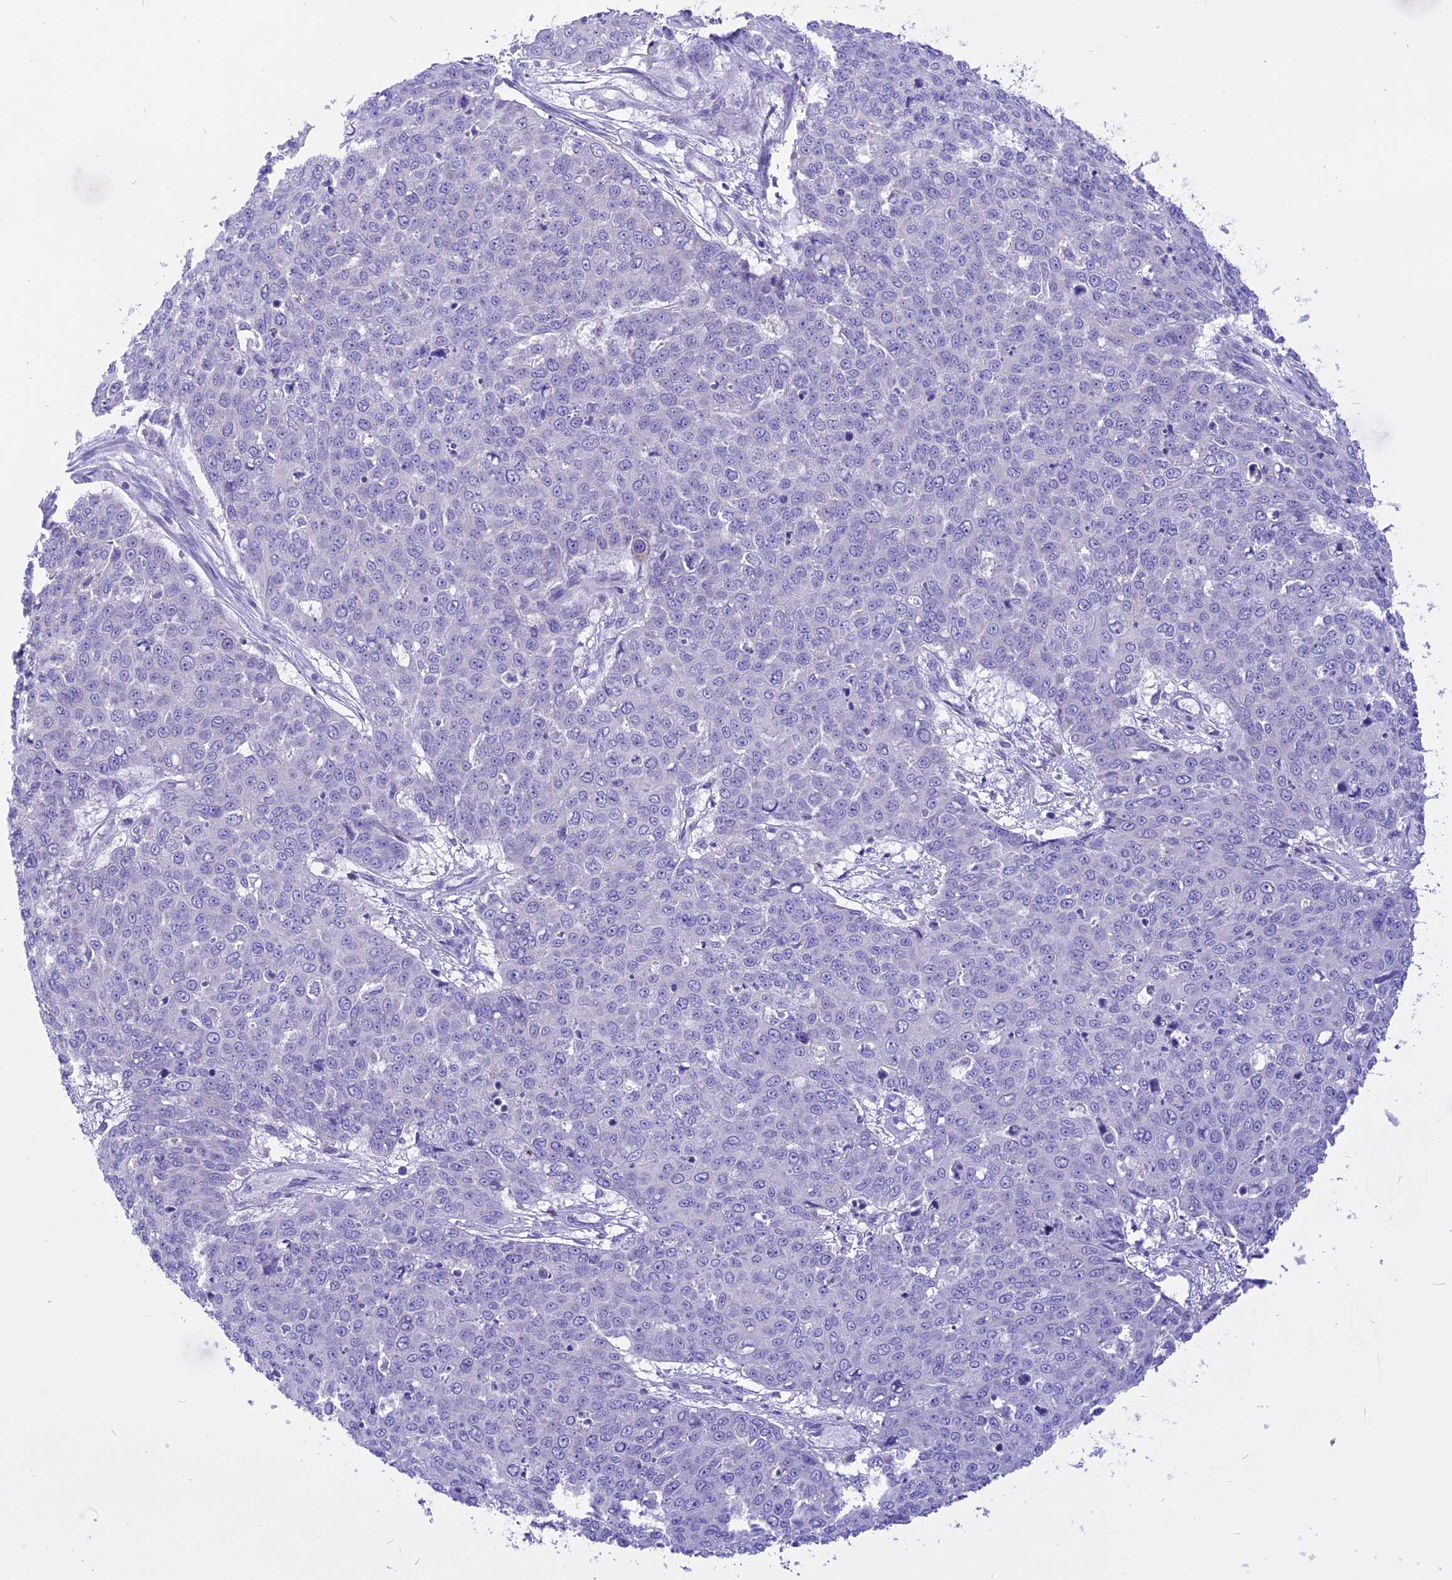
{"staining": {"intensity": "negative", "quantity": "none", "location": "none"}, "tissue": "skin cancer", "cell_type": "Tumor cells", "image_type": "cancer", "snomed": [{"axis": "morphology", "description": "Squamous cell carcinoma, NOS"}, {"axis": "topography", "description": "Skin"}], "caption": "Tumor cells are negative for protein expression in human skin squamous cell carcinoma. (Brightfield microscopy of DAB IHC at high magnification).", "gene": "ARMCX6", "patient": {"sex": "male", "age": 71}}